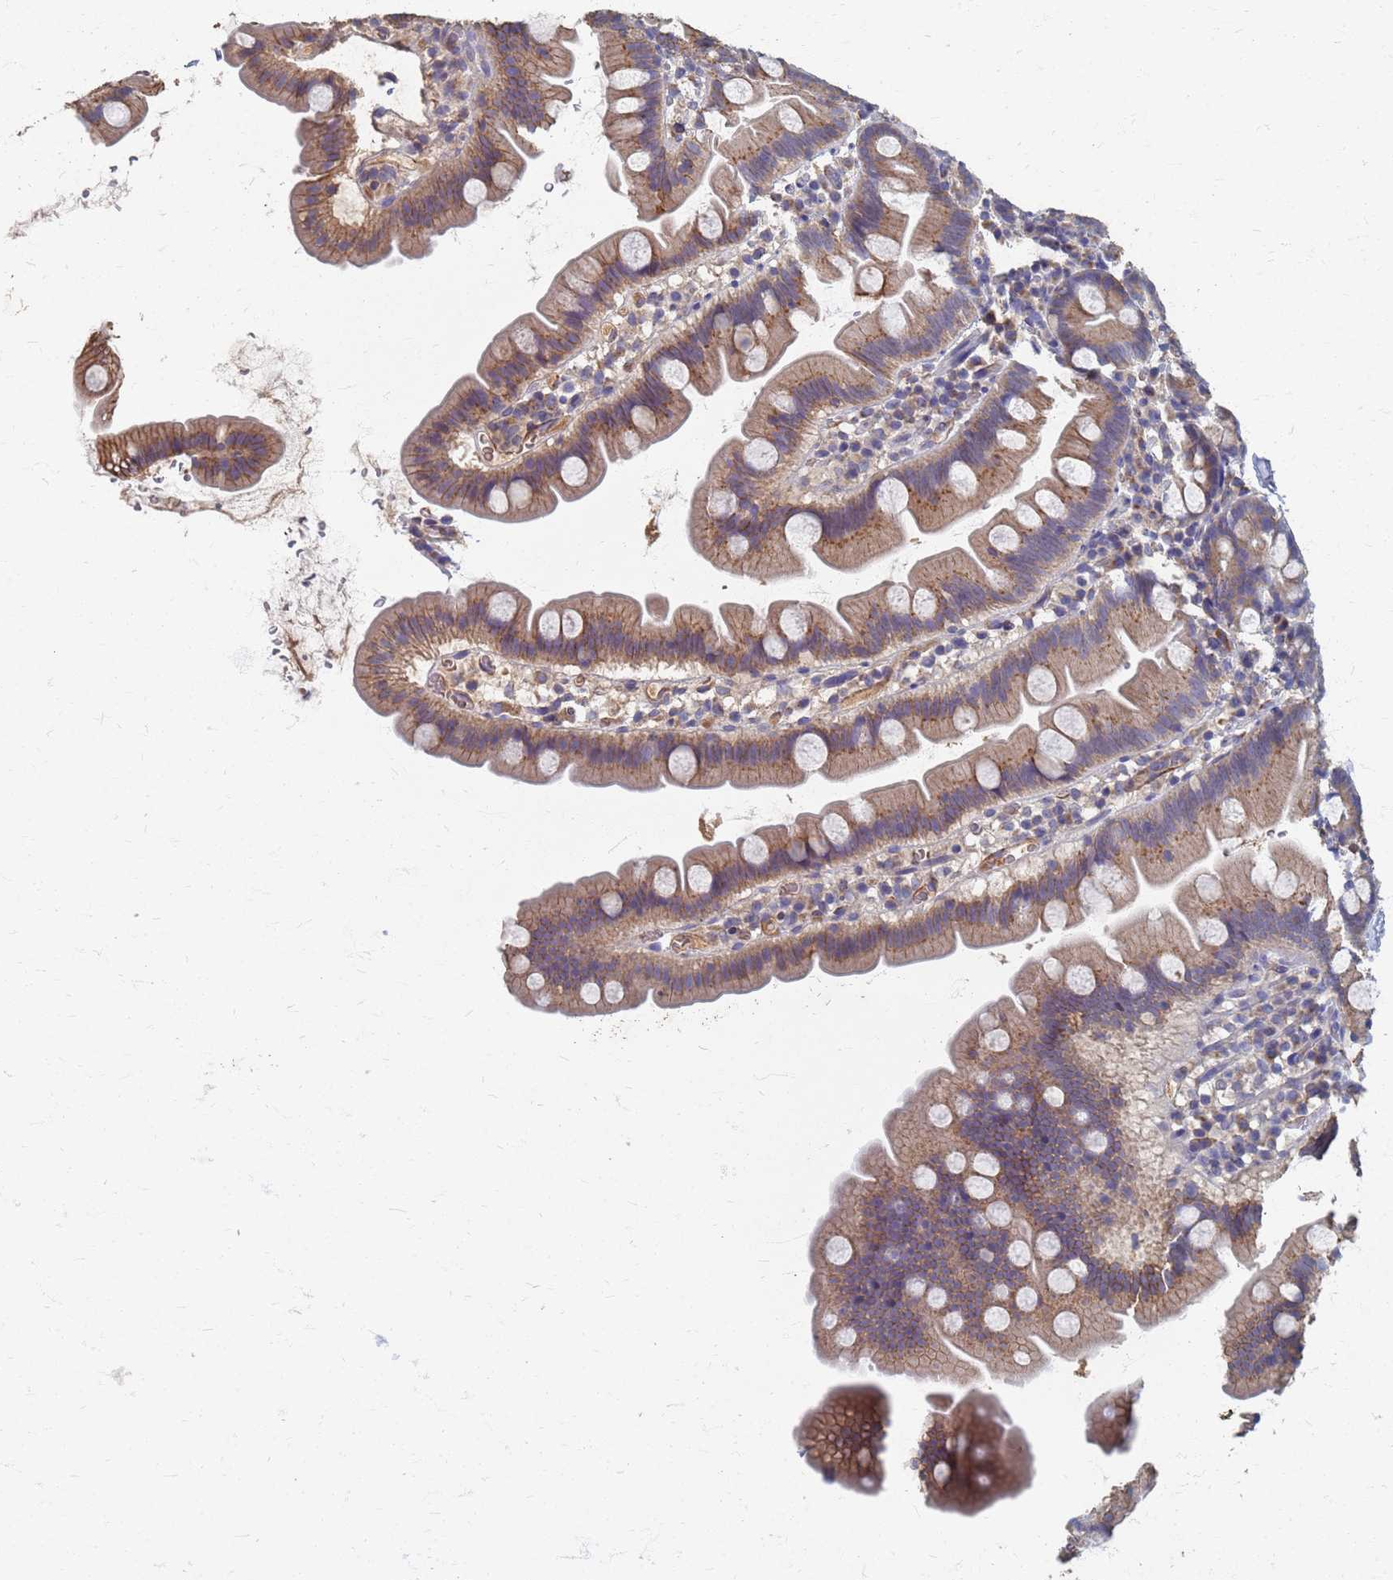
{"staining": {"intensity": "moderate", "quantity": "25%-75%", "location": "cytoplasmic/membranous"}, "tissue": "small intestine", "cell_type": "Glandular cells", "image_type": "normal", "snomed": [{"axis": "morphology", "description": "Normal tissue, NOS"}, {"axis": "topography", "description": "Small intestine"}], "caption": "Brown immunohistochemical staining in benign human small intestine displays moderate cytoplasmic/membranous staining in approximately 25%-75% of glandular cells. (DAB = brown stain, brightfield microscopy at high magnification).", "gene": "KRCC1", "patient": {"sex": "female", "age": 68}}